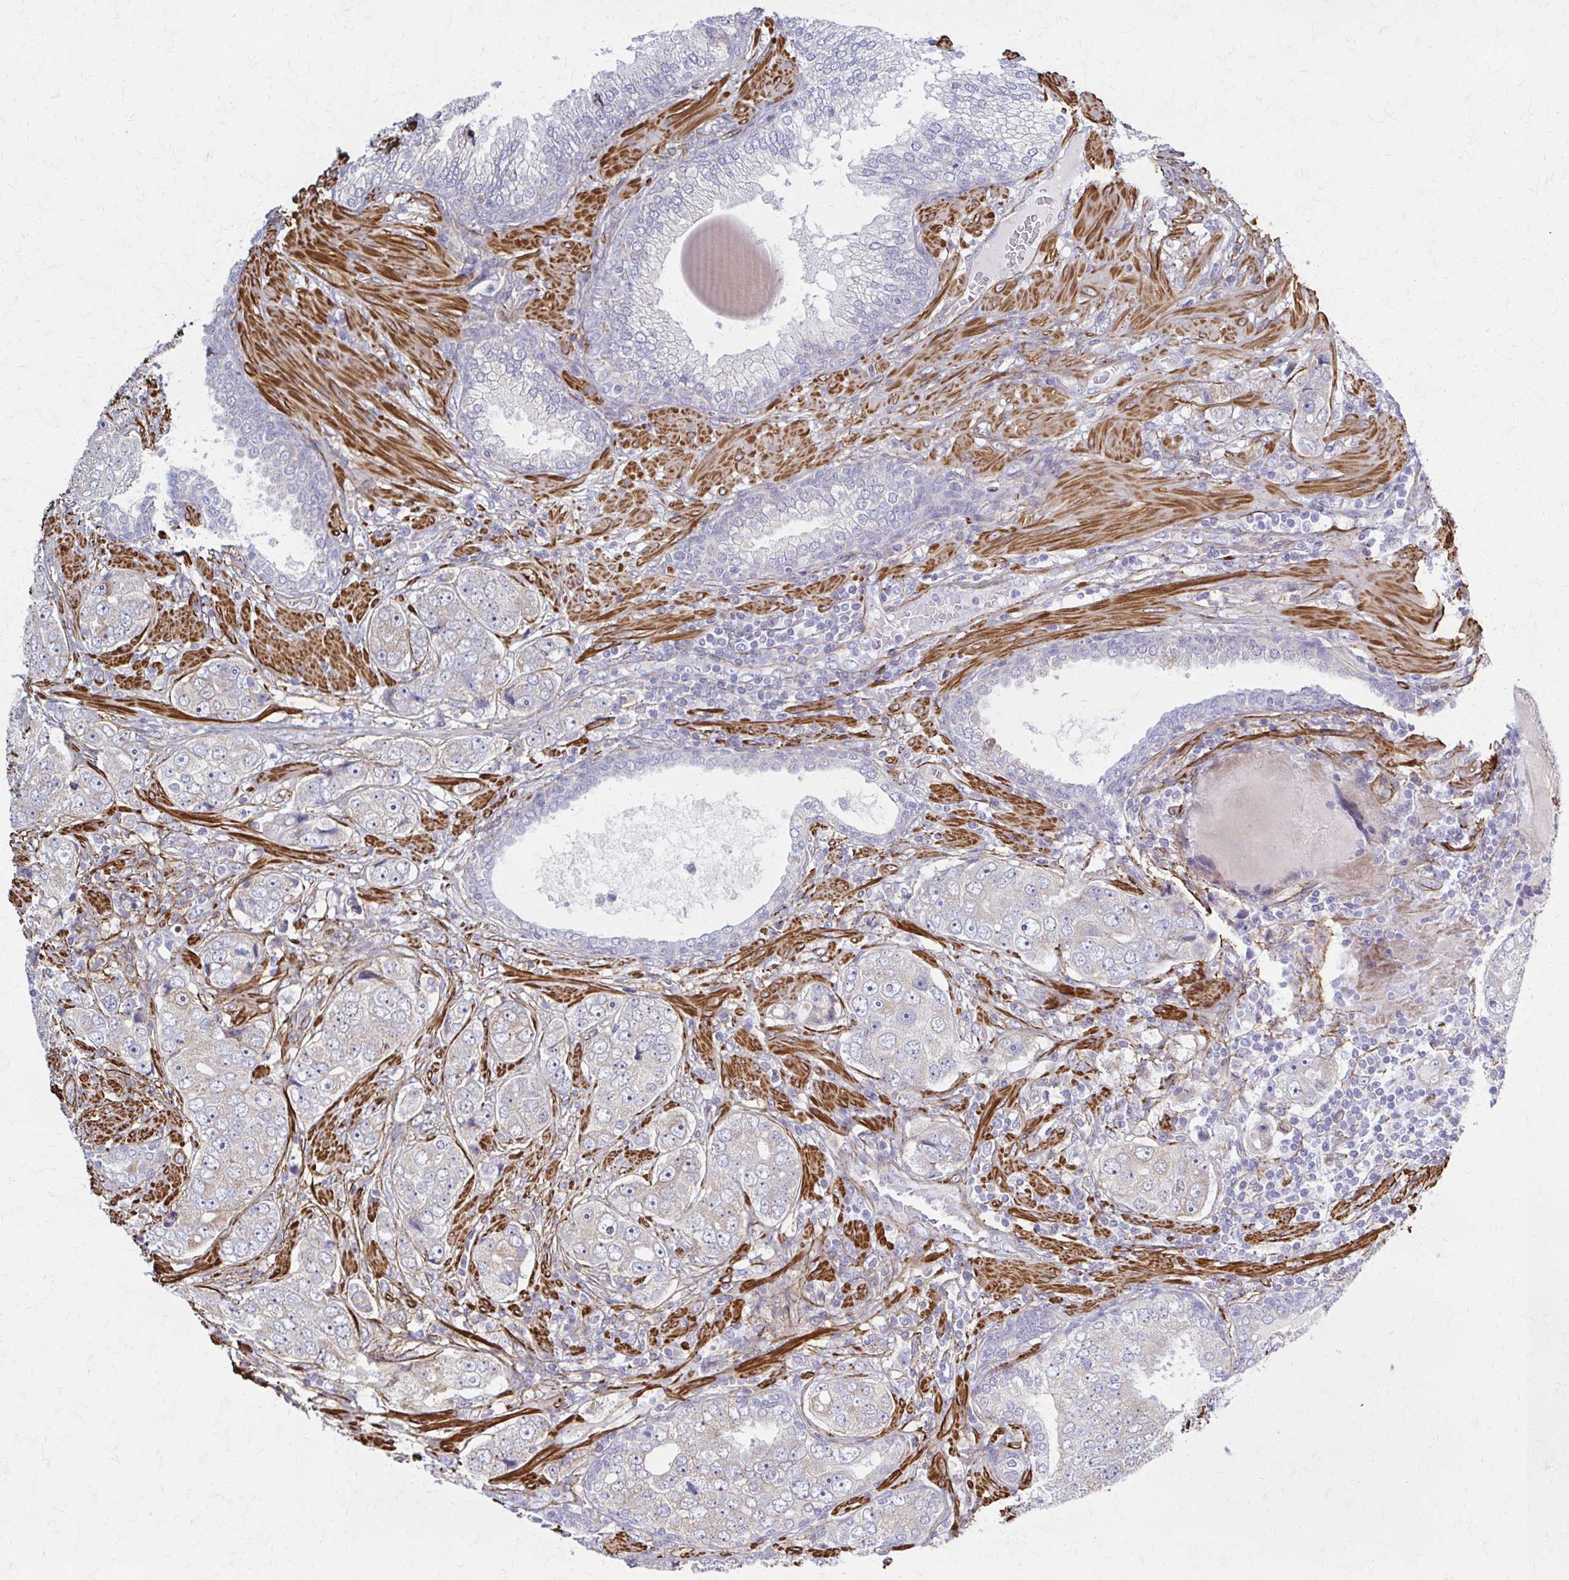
{"staining": {"intensity": "negative", "quantity": "none", "location": "none"}, "tissue": "prostate cancer", "cell_type": "Tumor cells", "image_type": "cancer", "snomed": [{"axis": "morphology", "description": "Adenocarcinoma, High grade"}, {"axis": "topography", "description": "Prostate"}], "caption": "IHC micrograph of neoplastic tissue: prostate adenocarcinoma (high-grade) stained with DAB displays no significant protein positivity in tumor cells.", "gene": "TIMMDC1", "patient": {"sex": "male", "age": 60}}